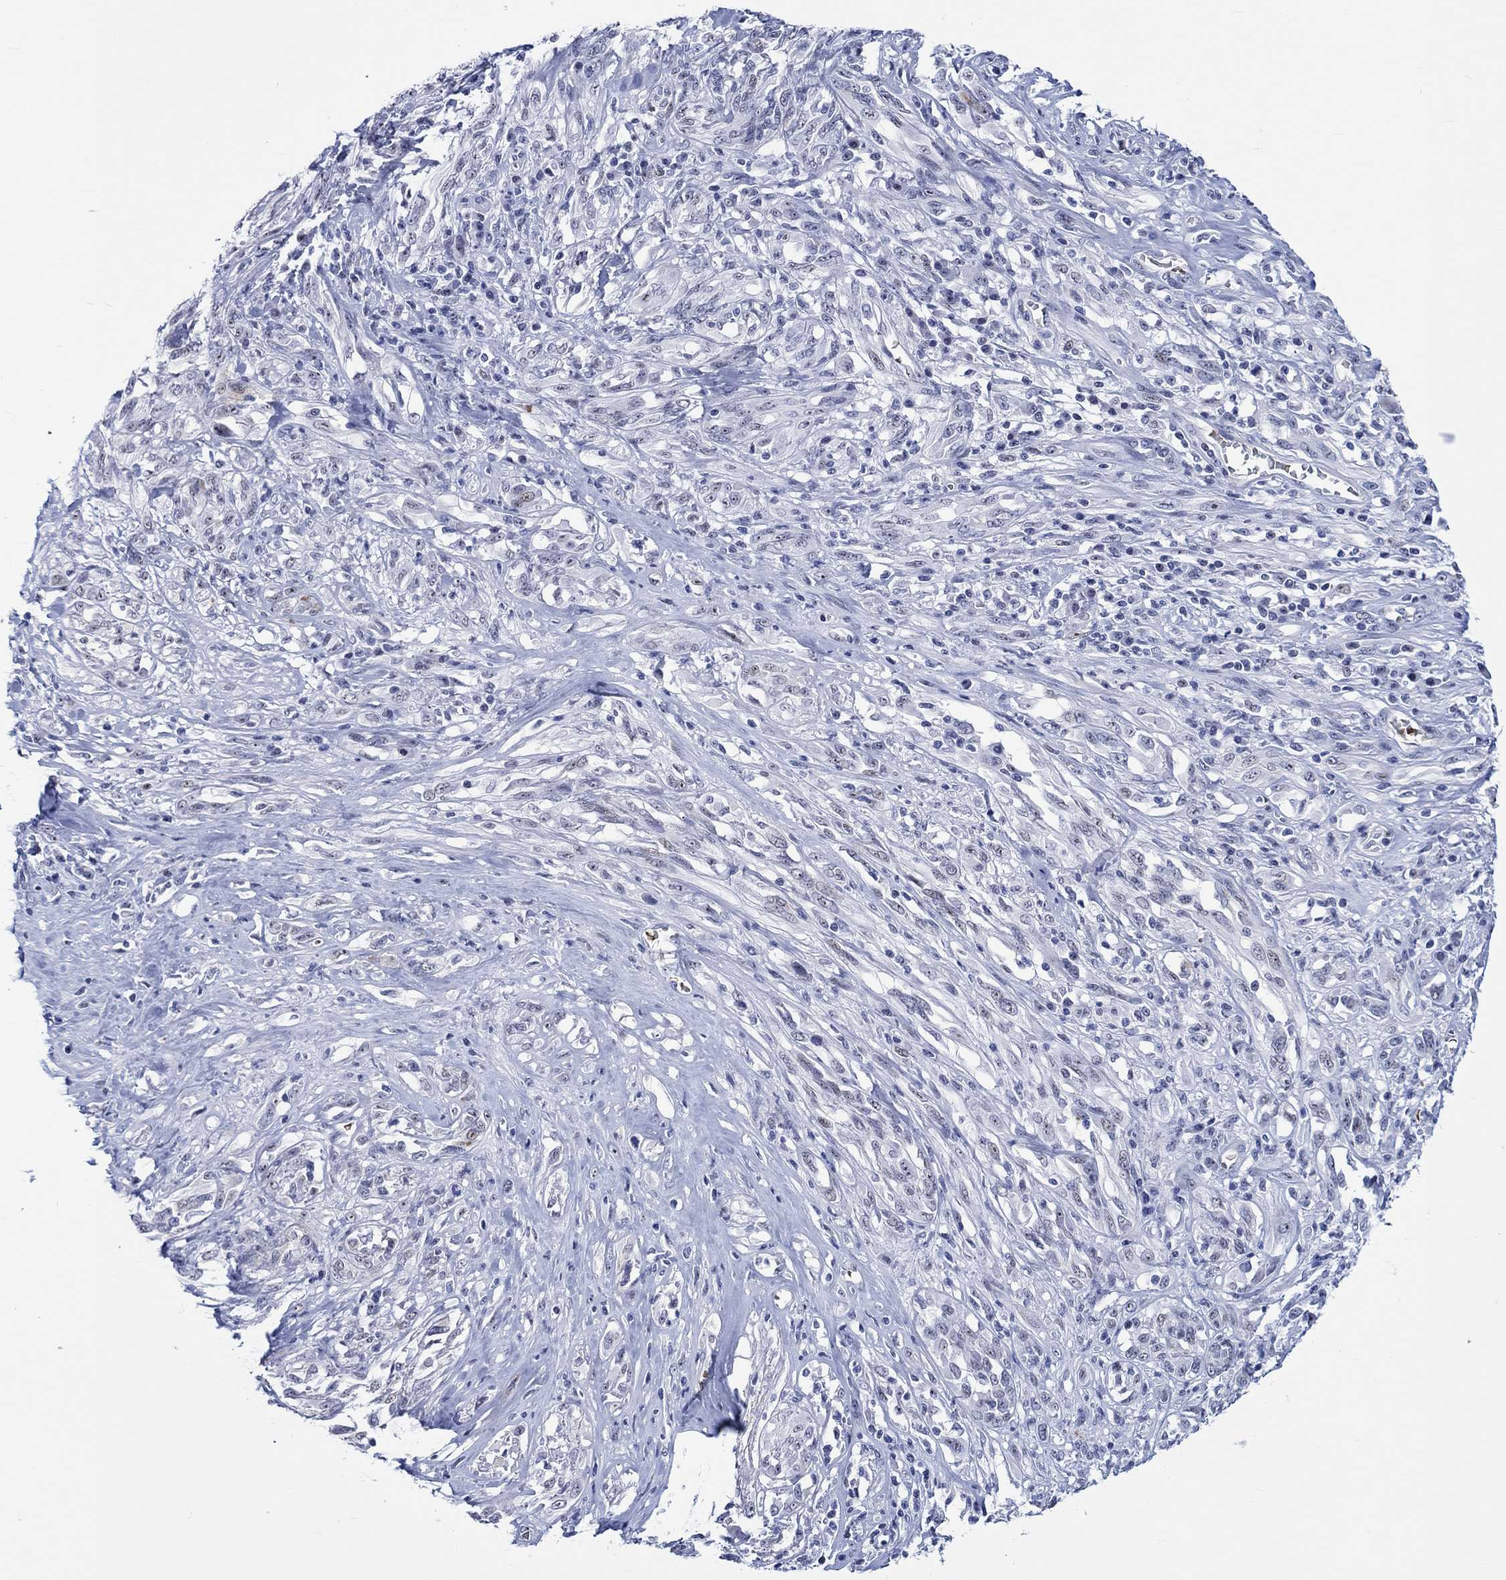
{"staining": {"intensity": "strong", "quantity": "25%-75%", "location": "nuclear"}, "tissue": "melanoma", "cell_type": "Tumor cells", "image_type": "cancer", "snomed": [{"axis": "morphology", "description": "Malignant melanoma, NOS"}, {"axis": "topography", "description": "Skin"}], "caption": "Melanoma tissue demonstrates strong nuclear expression in about 25%-75% of tumor cells", "gene": "ZNF446", "patient": {"sex": "female", "age": 91}}